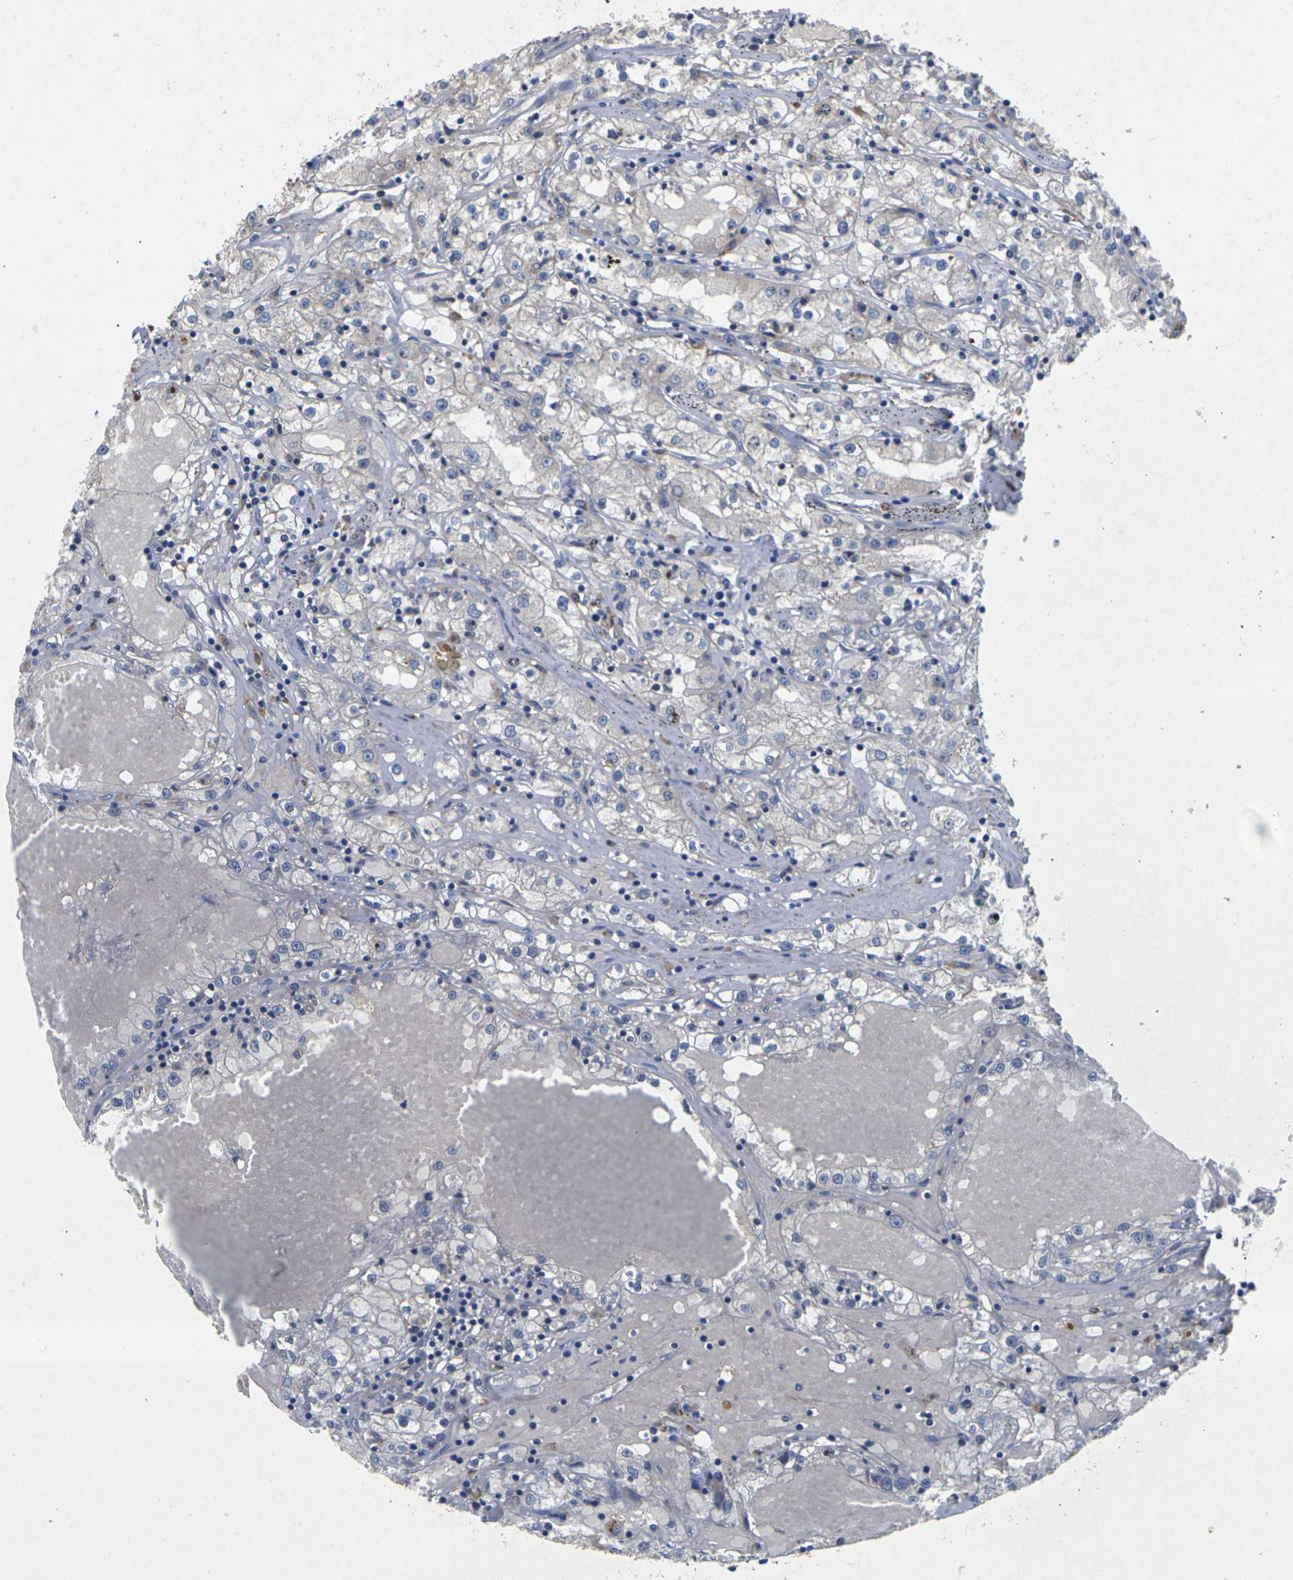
{"staining": {"intensity": "negative", "quantity": "none", "location": "none"}, "tissue": "renal cancer", "cell_type": "Tumor cells", "image_type": "cancer", "snomed": [{"axis": "morphology", "description": "Adenocarcinoma, NOS"}, {"axis": "topography", "description": "Kidney"}], "caption": "The photomicrograph demonstrates no staining of tumor cells in renal cancer. (Brightfield microscopy of DAB immunohistochemistry at high magnification).", "gene": "KIF1B", "patient": {"sex": "male", "age": 56}}